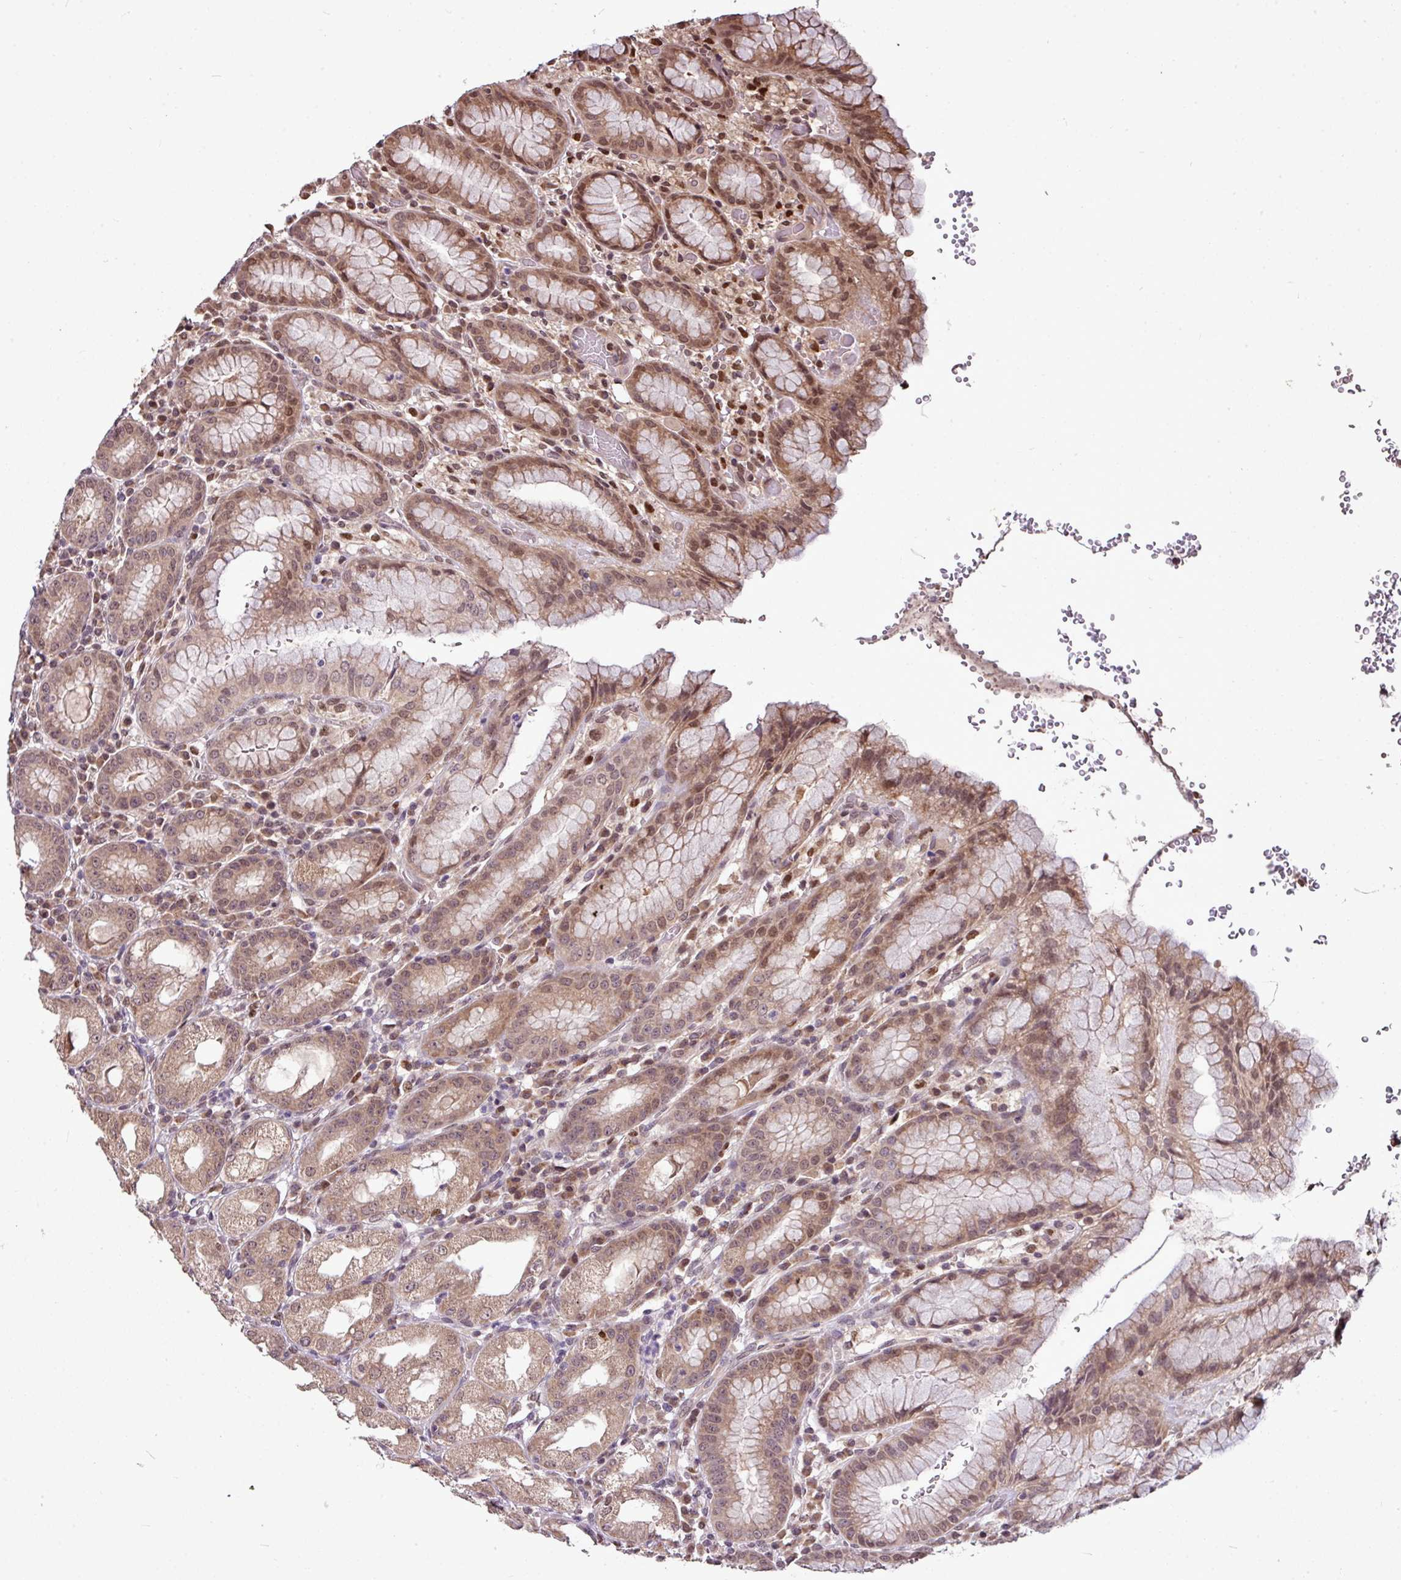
{"staining": {"intensity": "moderate", "quantity": ">75%", "location": "cytoplasmic/membranous,nuclear"}, "tissue": "stomach", "cell_type": "Glandular cells", "image_type": "normal", "snomed": [{"axis": "morphology", "description": "Normal tissue, NOS"}, {"axis": "topography", "description": "Stomach, upper"}], "caption": "Glandular cells demonstrate moderate cytoplasmic/membranous,nuclear staining in about >75% of cells in unremarkable stomach. (Stains: DAB in brown, nuclei in blue, Microscopy: brightfield microscopy at high magnification).", "gene": "SKIC2", "patient": {"sex": "male", "age": 52}}